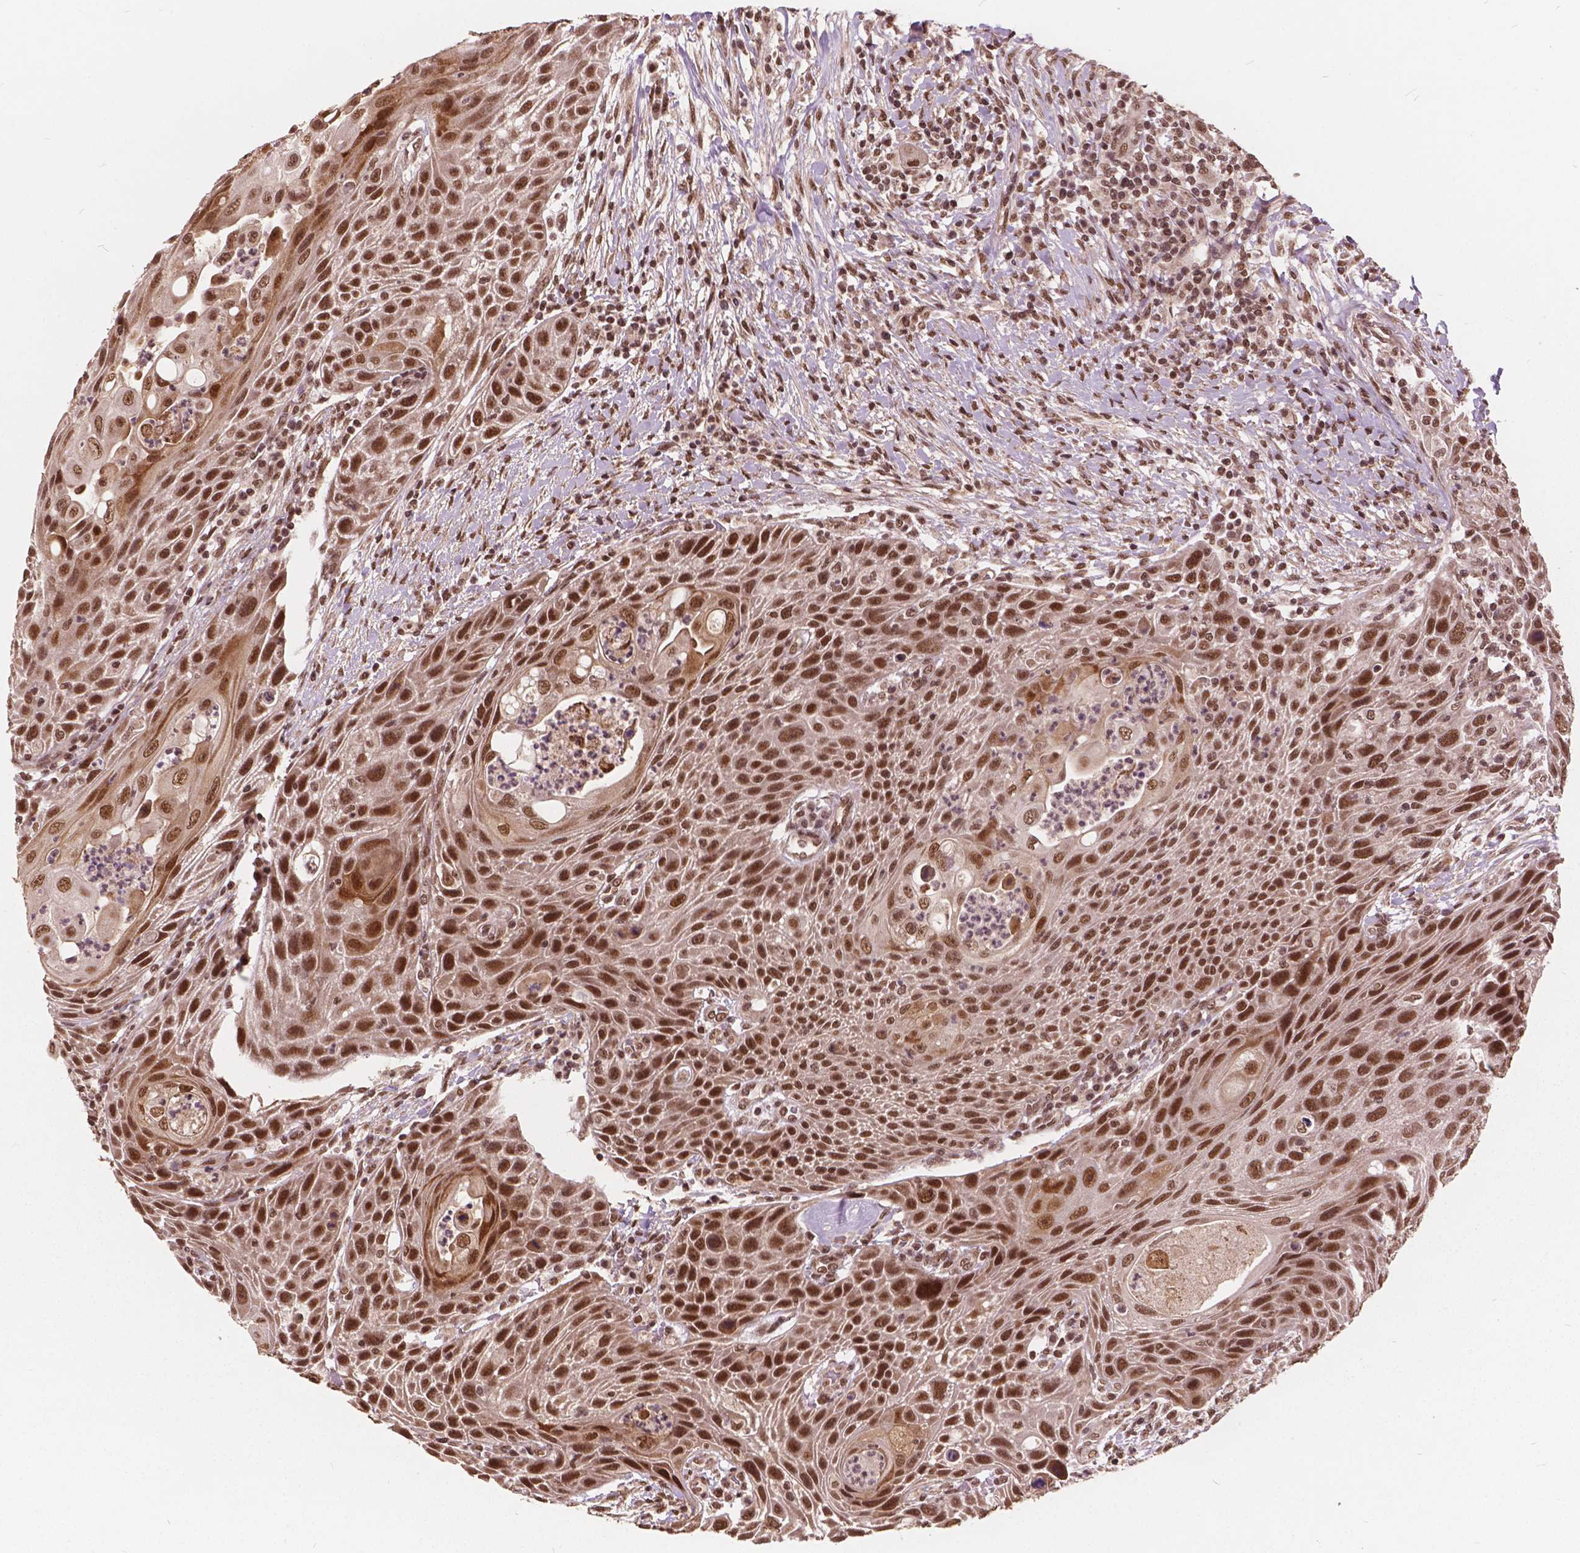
{"staining": {"intensity": "moderate", "quantity": ">75%", "location": "nuclear"}, "tissue": "head and neck cancer", "cell_type": "Tumor cells", "image_type": "cancer", "snomed": [{"axis": "morphology", "description": "Squamous cell carcinoma, NOS"}, {"axis": "topography", "description": "Head-Neck"}], "caption": "Head and neck cancer stained with a brown dye reveals moderate nuclear positive positivity in about >75% of tumor cells.", "gene": "GPS2", "patient": {"sex": "male", "age": 69}}